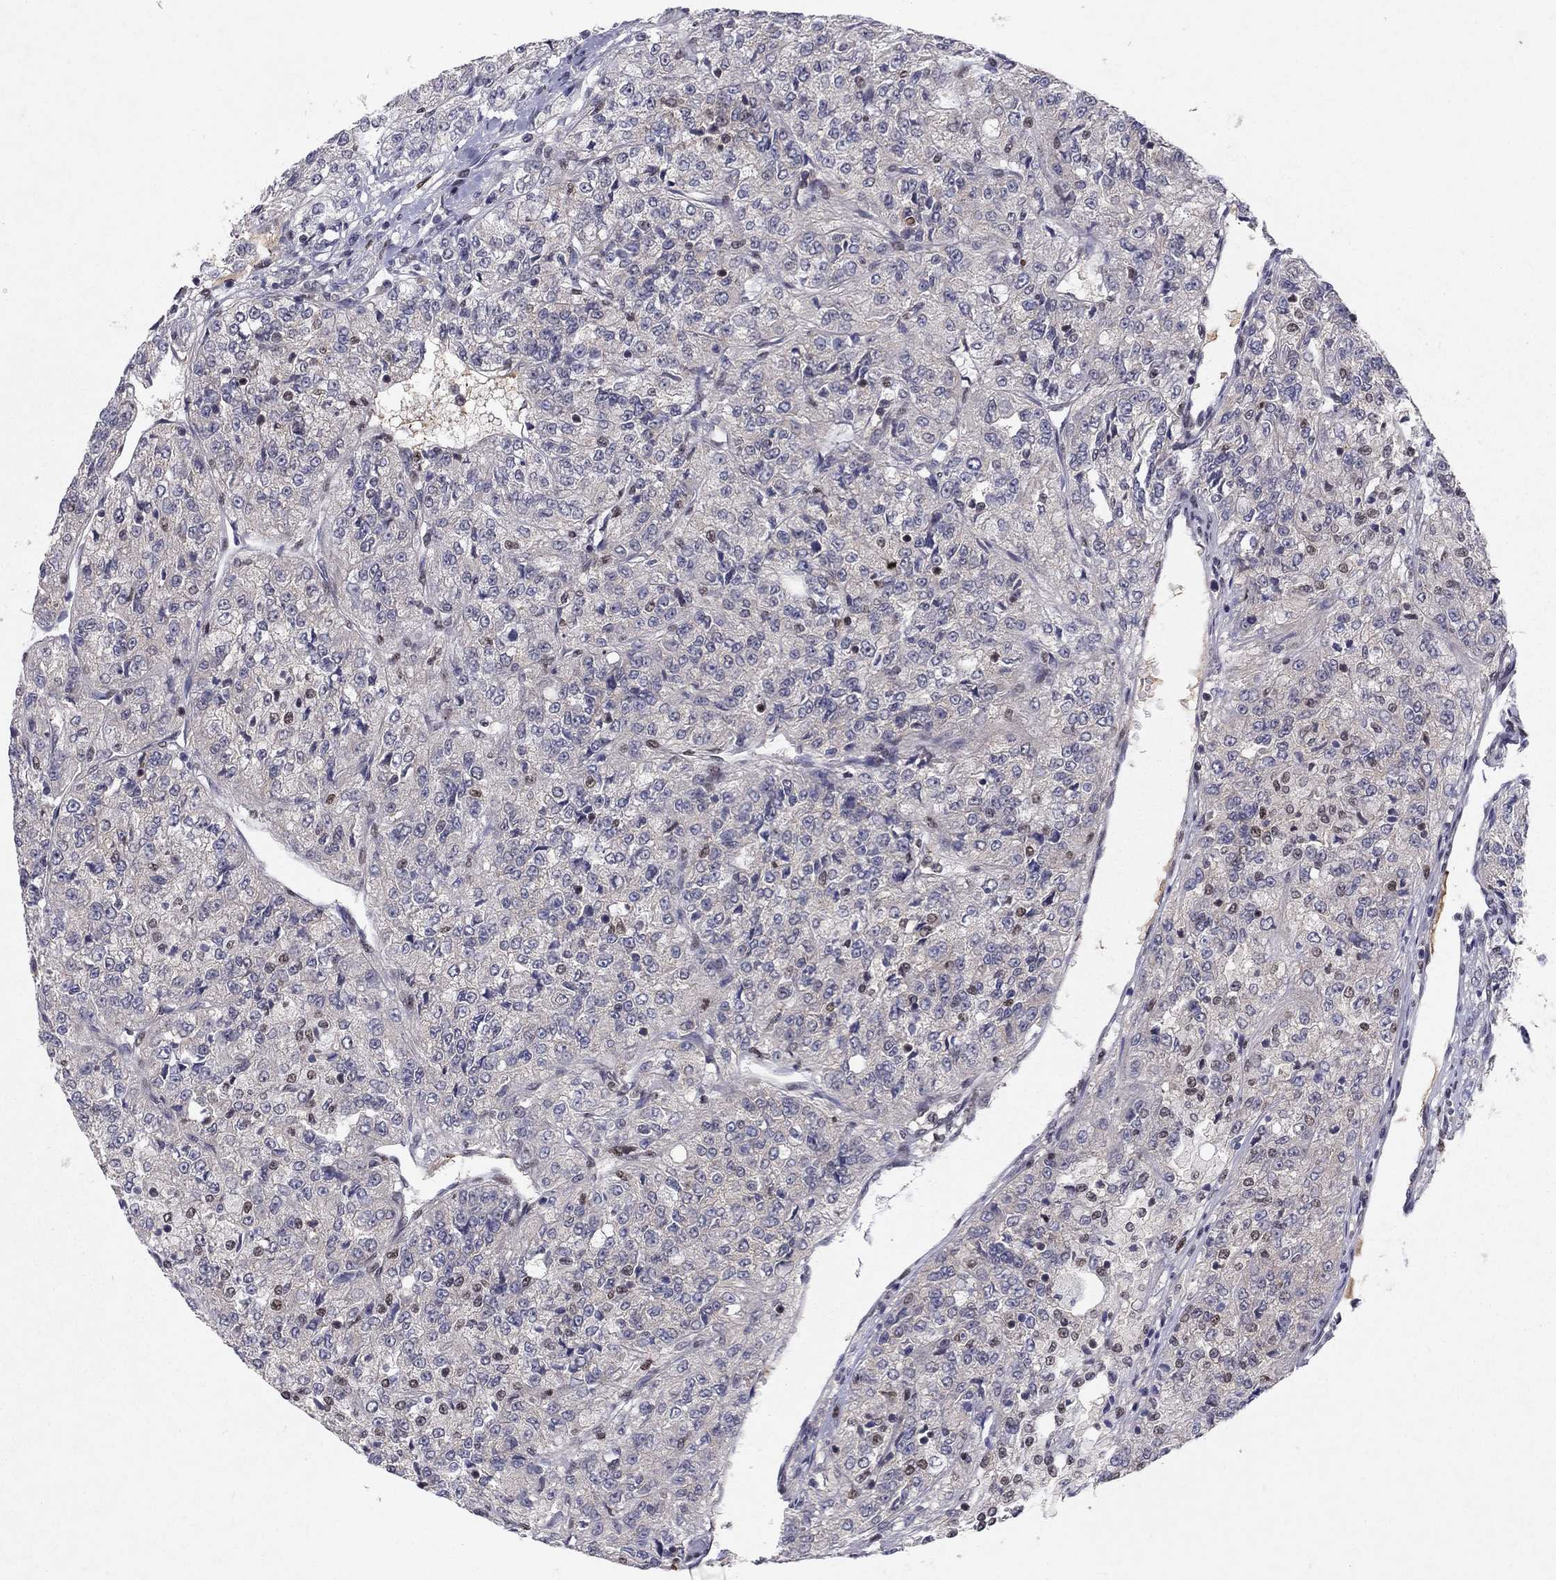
{"staining": {"intensity": "negative", "quantity": "none", "location": "none"}, "tissue": "renal cancer", "cell_type": "Tumor cells", "image_type": "cancer", "snomed": [{"axis": "morphology", "description": "Adenocarcinoma, NOS"}, {"axis": "topography", "description": "Kidney"}], "caption": "Tumor cells show no significant protein positivity in renal cancer (adenocarcinoma).", "gene": "CRTC1", "patient": {"sex": "female", "age": 63}}